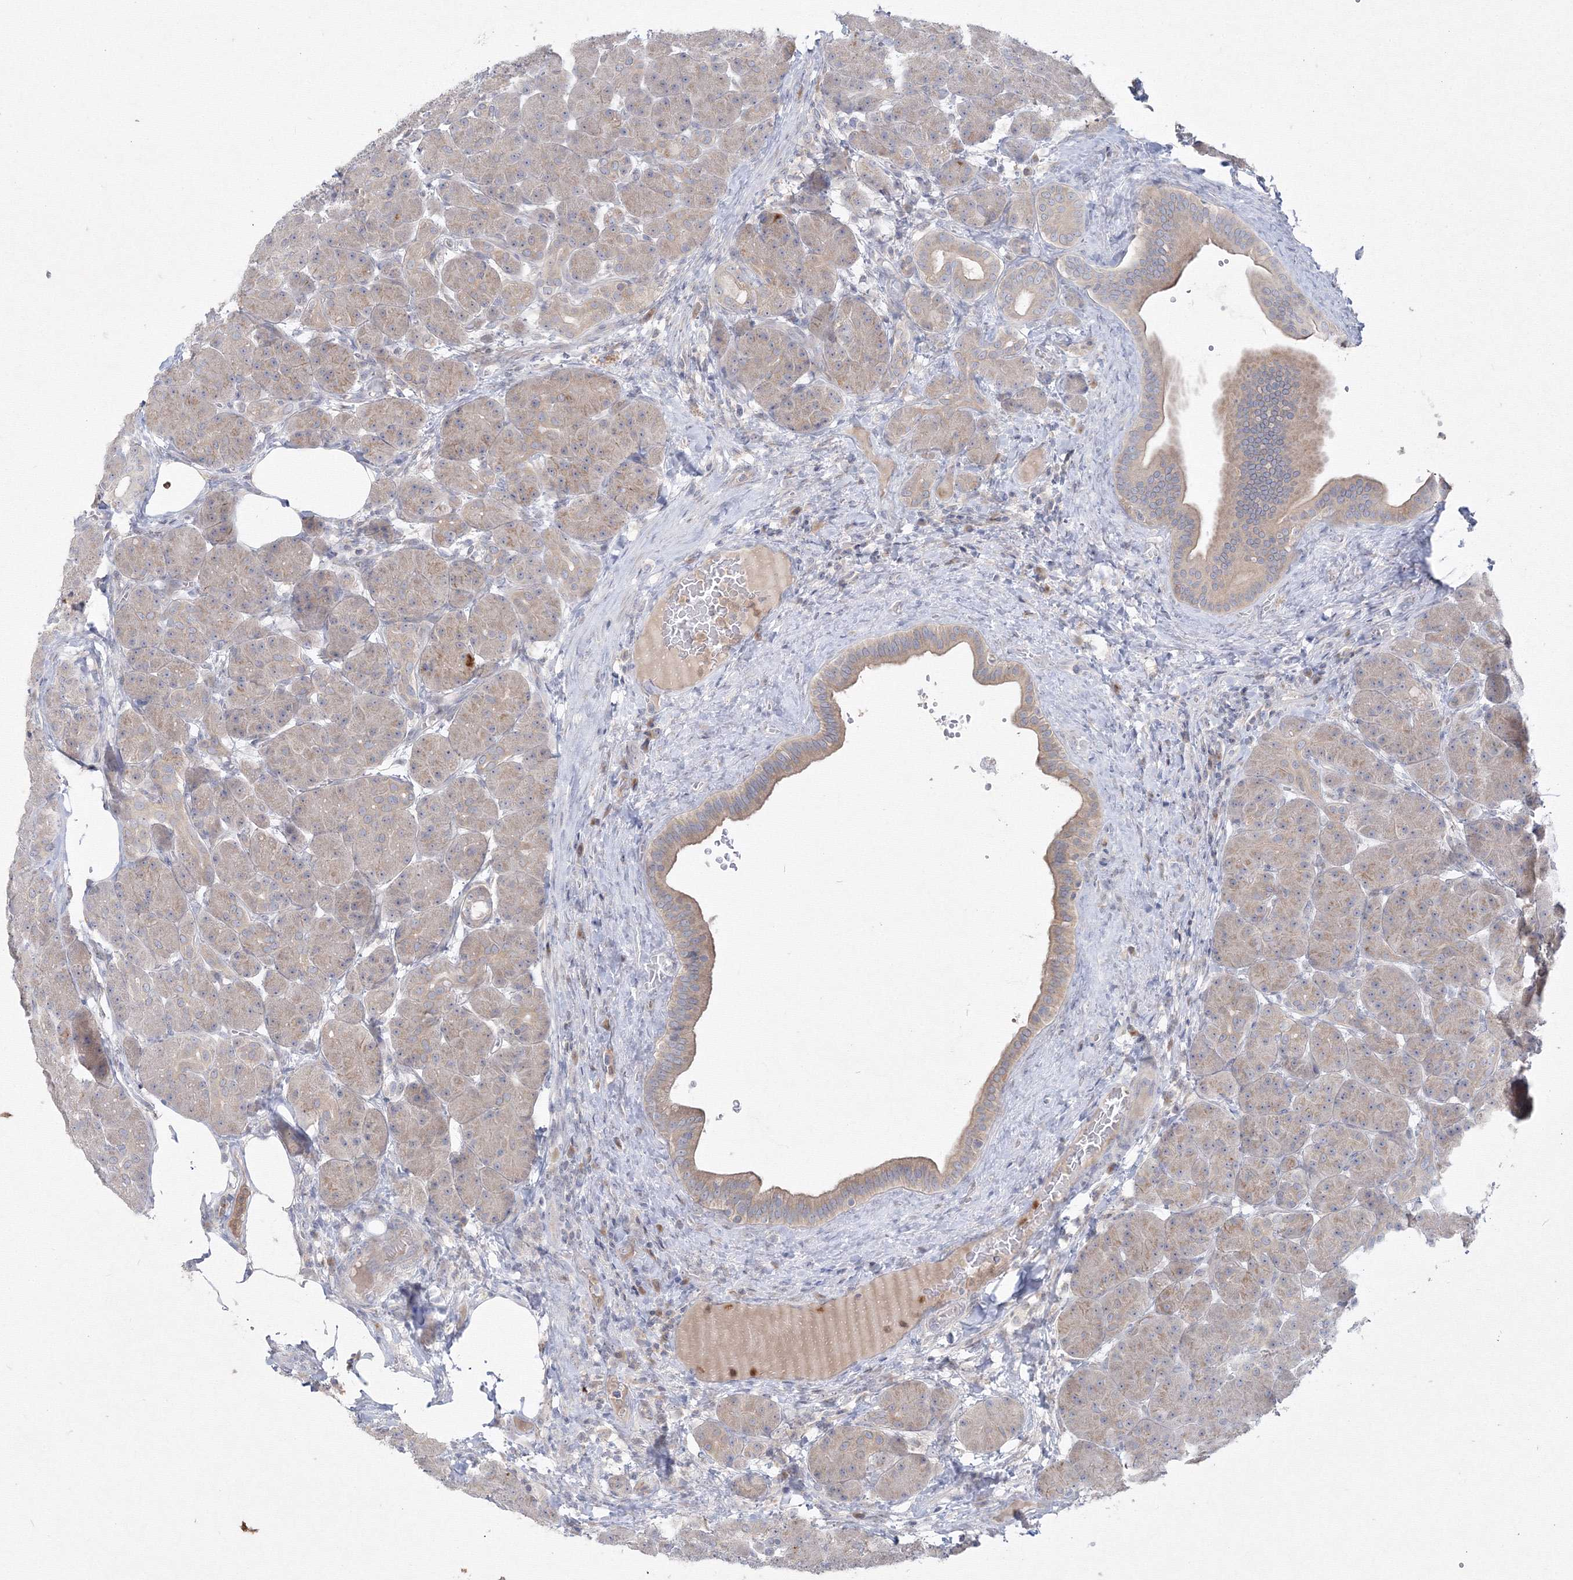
{"staining": {"intensity": "weak", "quantity": "25%-75%", "location": "cytoplasmic/membranous"}, "tissue": "pancreas", "cell_type": "Exocrine glandular cells", "image_type": "normal", "snomed": [{"axis": "morphology", "description": "Normal tissue, NOS"}, {"axis": "topography", "description": "Pancreas"}], "caption": "Immunohistochemistry (IHC) staining of benign pancreas, which displays low levels of weak cytoplasmic/membranous positivity in about 25%-75% of exocrine glandular cells indicating weak cytoplasmic/membranous protein positivity. The staining was performed using DAB (3,3'-diaminobenzidine) (brown) for protein detection and nuclei were counterstained in hematoxylin (blue).", "gene": "FBXL8", "patient": {"sex": "male", "age": 63}}